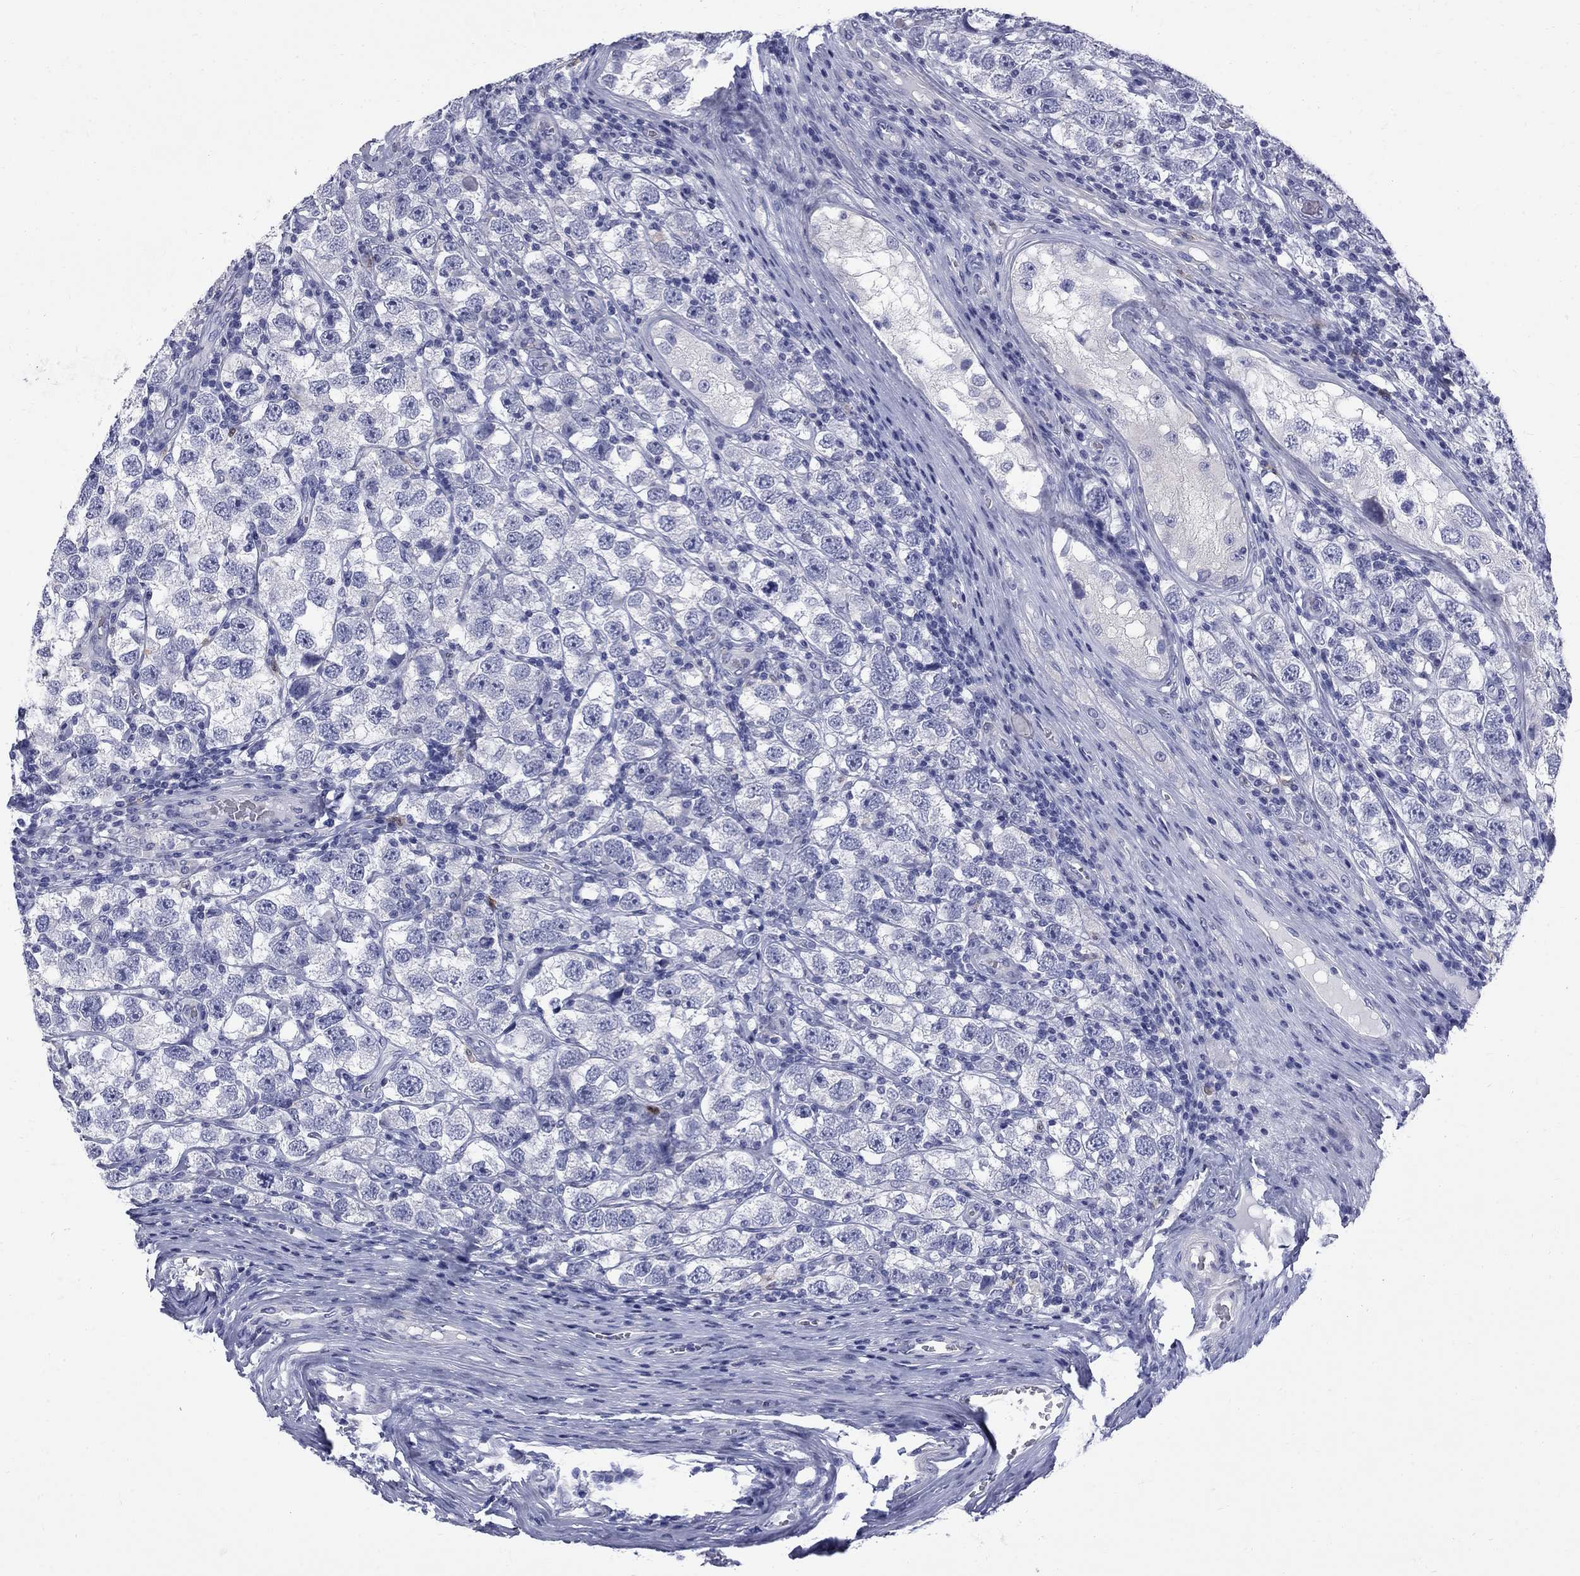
{"staining": {"intensity": "negative", "quantity": "none", "location": "none"}, "tissue": "testis cancer", "cell_type": "Tumor cells", "image_type": "cancer", "snomed": [{"axis": "morphology", "description": "Seminoma, NOS"}, {"axis": "topography", "description": "Testis"}], "caption": "Immunohistochemistry (IHC) of human seminoma (testis) exhibits no staining in tumor cells.", "gene": "SERPINB2", "patient": {"sex": "male", "age": 26}}